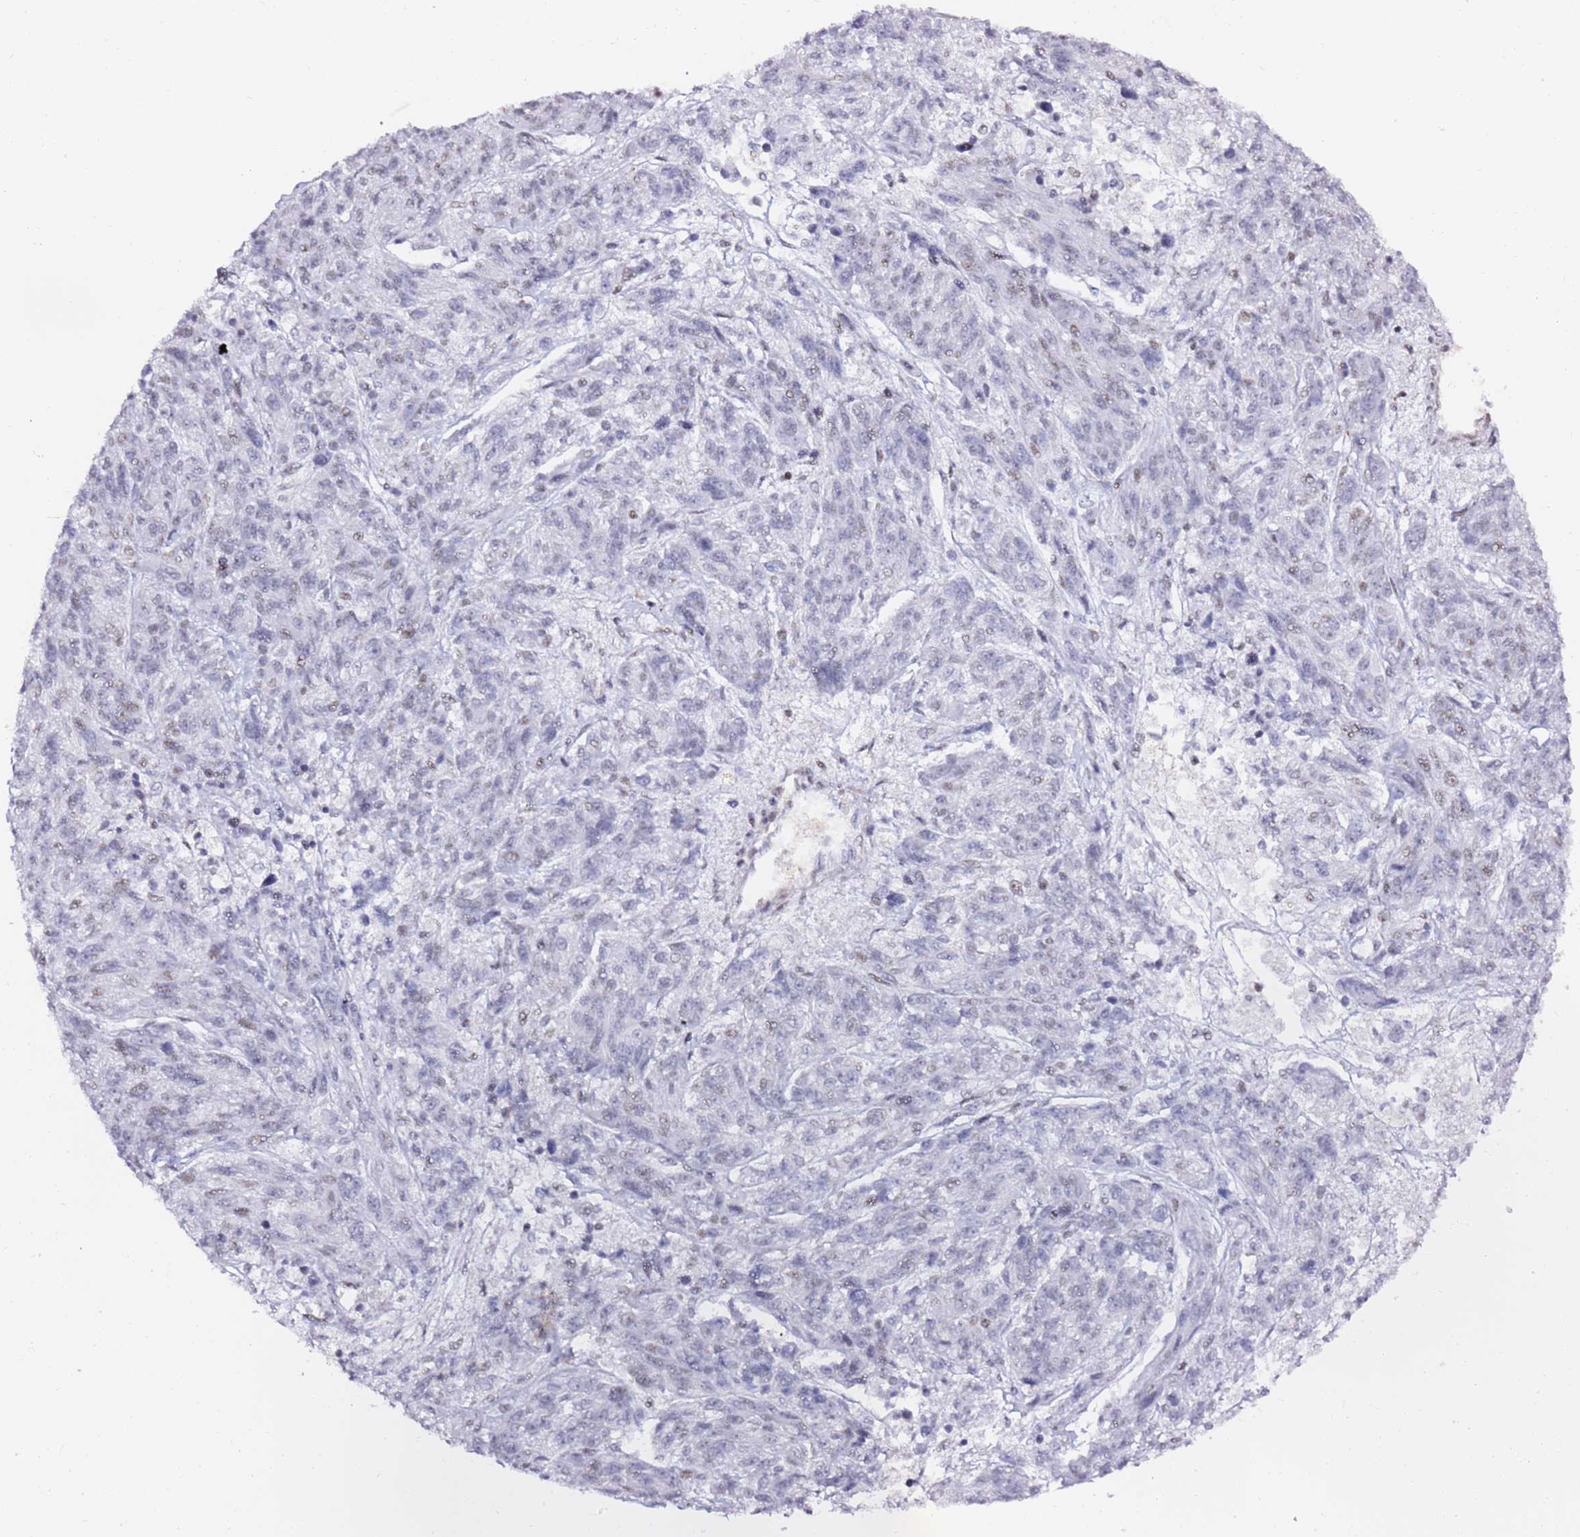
{"staining": {"intensity": "negative", "quantity": "none", "location": "none"}, "tissue": "melanoma", "cell_type": "Tumor cells", "image_type": "cancer", "snomed": [{"axis": "morphology", "description": "Malignant melanoma, NOS"}, {"axis": "topography", "description": "Skin"}], "caption": "IHC image of melanoma stained for a protein (brown), which exhibits no expression in tumor cells.", "gene": "GBP2", "patient": {"sex": "male", "age": 53}}